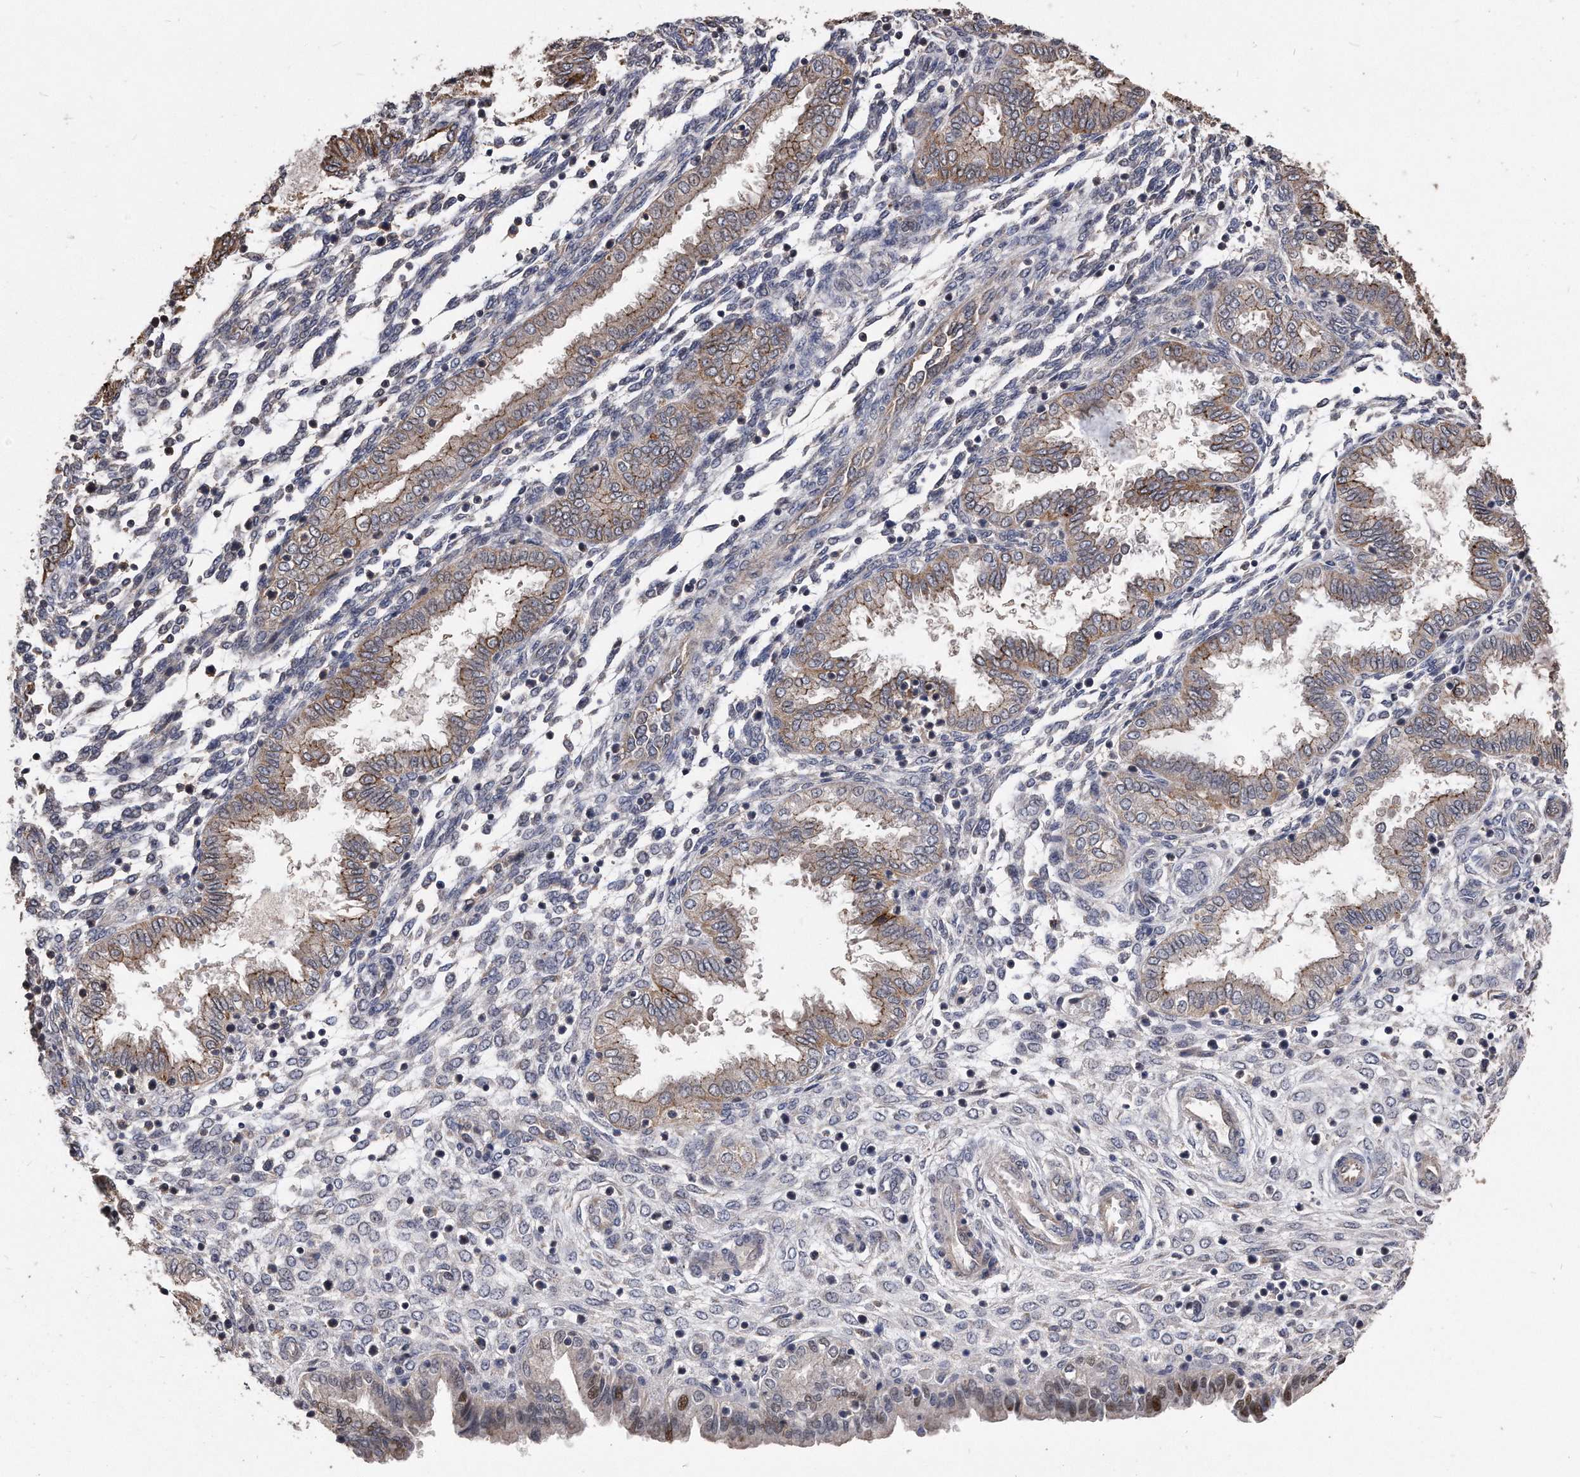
{"staining": {"intensity": "weak", "quantity": "<25%", "location": "cytoplasmic/membranous"}, "tissue": "endometrium", "cell_type": "Cells in endometrial stroma", "image_type": "normal", "snomed": [{"axis": "morphology", "description": "Normal tissue, NOS"}, {"axis": "topography", "description": "Endometrium"}], "caption": "The image displays no staining of cells in endometrial stroma in benign endometrium.", "gene": "IL20RA", "patient": {"sex": "female", "age": 33}}